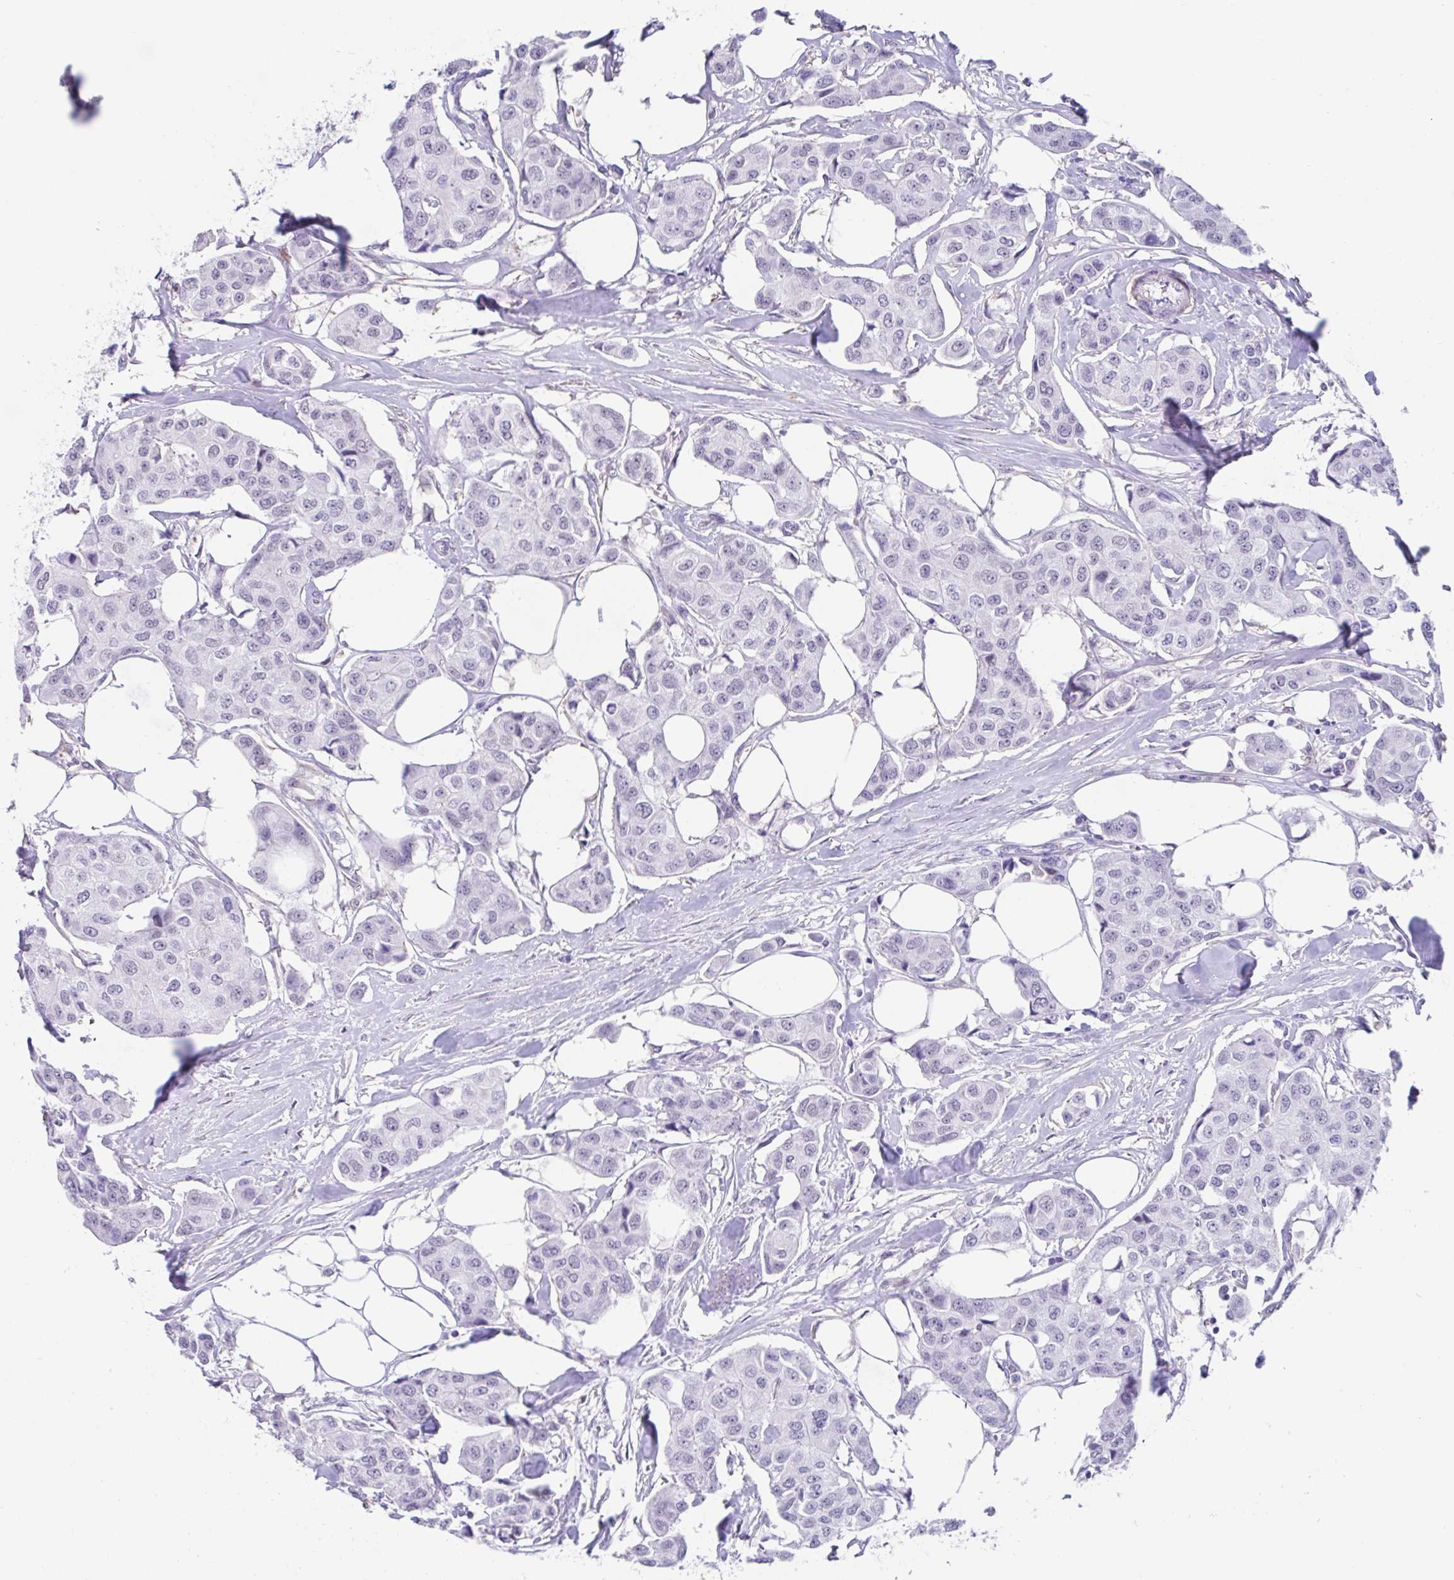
{"staining": {"intensity": "negative", "quantity": "none", "location": "none"}, "tissue": "breast cancer", "cell_type": "Tumor cells", "image_type": "cancer", "snomed": [{"axis": "morphology", "description": "Duct carcinoma"}, {"axis": "topography", "description": "Breast"}, {"axis": "topography", "description": "Lymph node"}], "caption": "Human invasive ductal carcinoma (breast) stained for a protein using immunohistochemistry reveals no expression in tumor cells.", "gene": "DCAF17", "patient": {"sex": "female", "age": 80}}